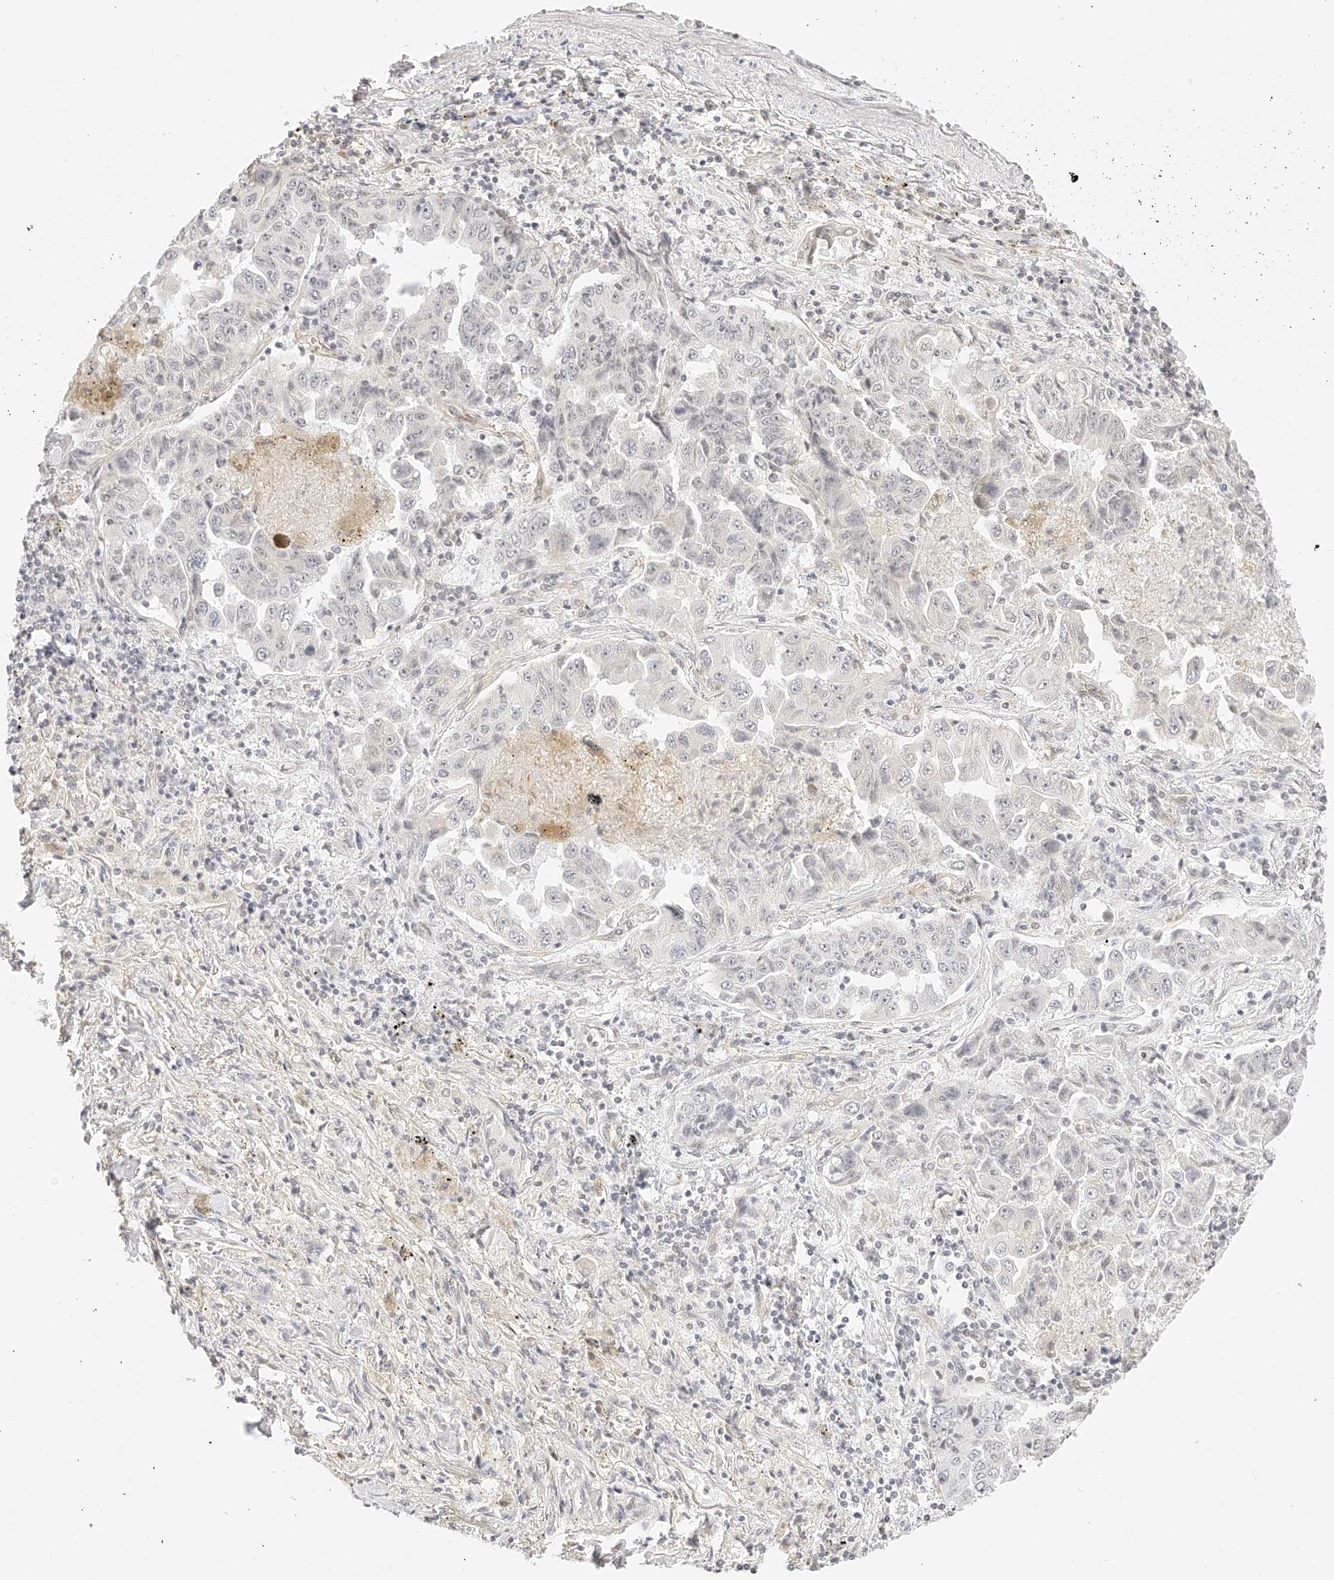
{"staining": {"intensity": "negative", "quantity": "none", "location": "none"}, "tissue": "lung cancer", "cell_type": "Tumor cells", "image_type": "cancer", "snomed": [{"axis": "morphology", "description": "Adenocarcinoma, NOS"}, {"axis": "topography", "description": "Lung"}], "caption": "There is no significant staining in tumor cells of lung cancer.", "gene": "ZFP69", "patient": {"sex": "female", "age": 51}}